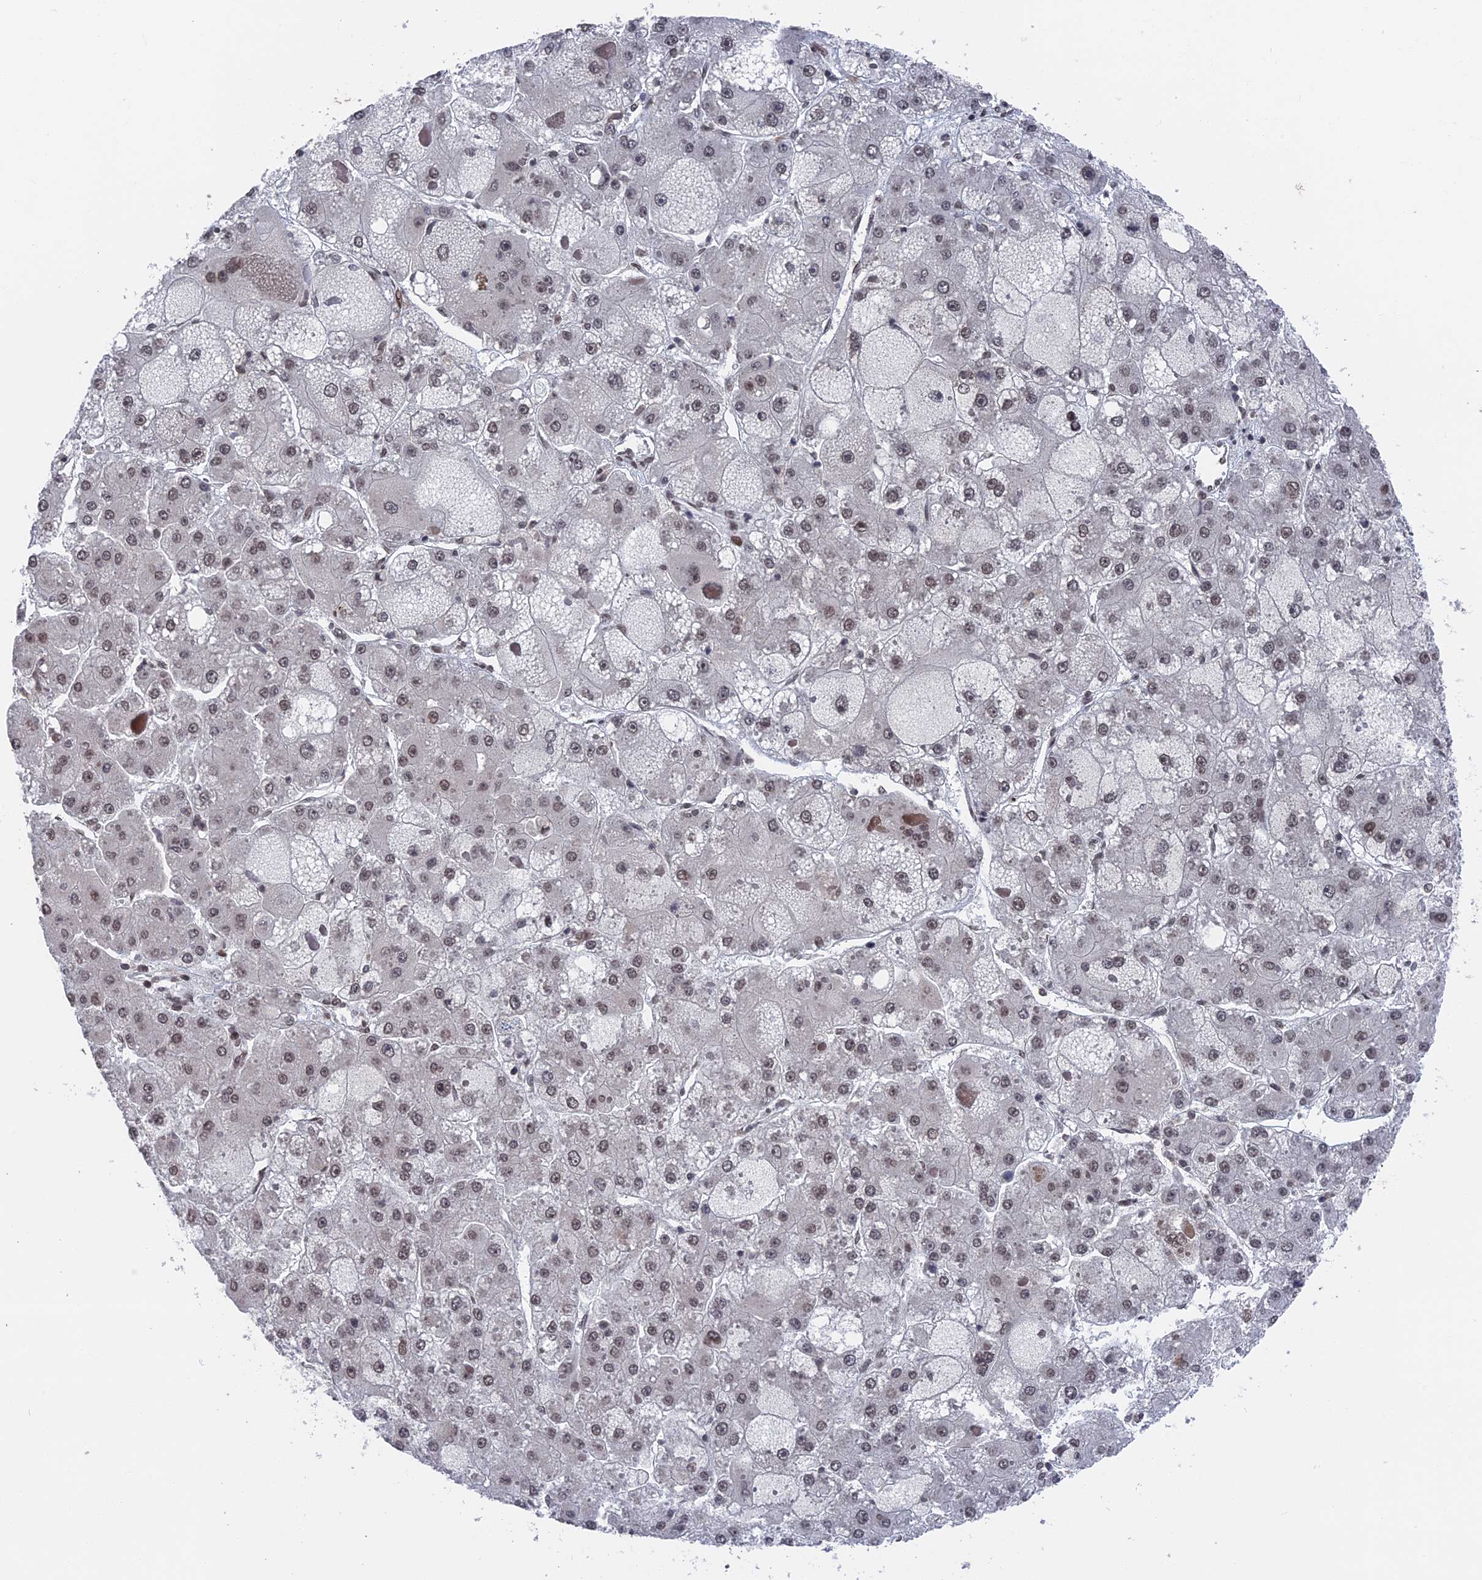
{"staining": {"intensity": "weak", "quantity": ">75%", "location": "nuclear"}, "tissue": "liver cancer", "cell_type": "Tumor cells", "image_type": "cancer", "snomed": [{"axis": "morphology", "description": "Carcinoma, Hepatocellular, NOS"}, {"axis": "topography", "description": "Liver"}], "caption": "DAB immunohistochemical staining of human liver cancer exhibits weak nuclear protein staining in about >75% of tumor cells.", "gene": "NR2C2AP", "patient": {"sex": "female", "age": 73}}